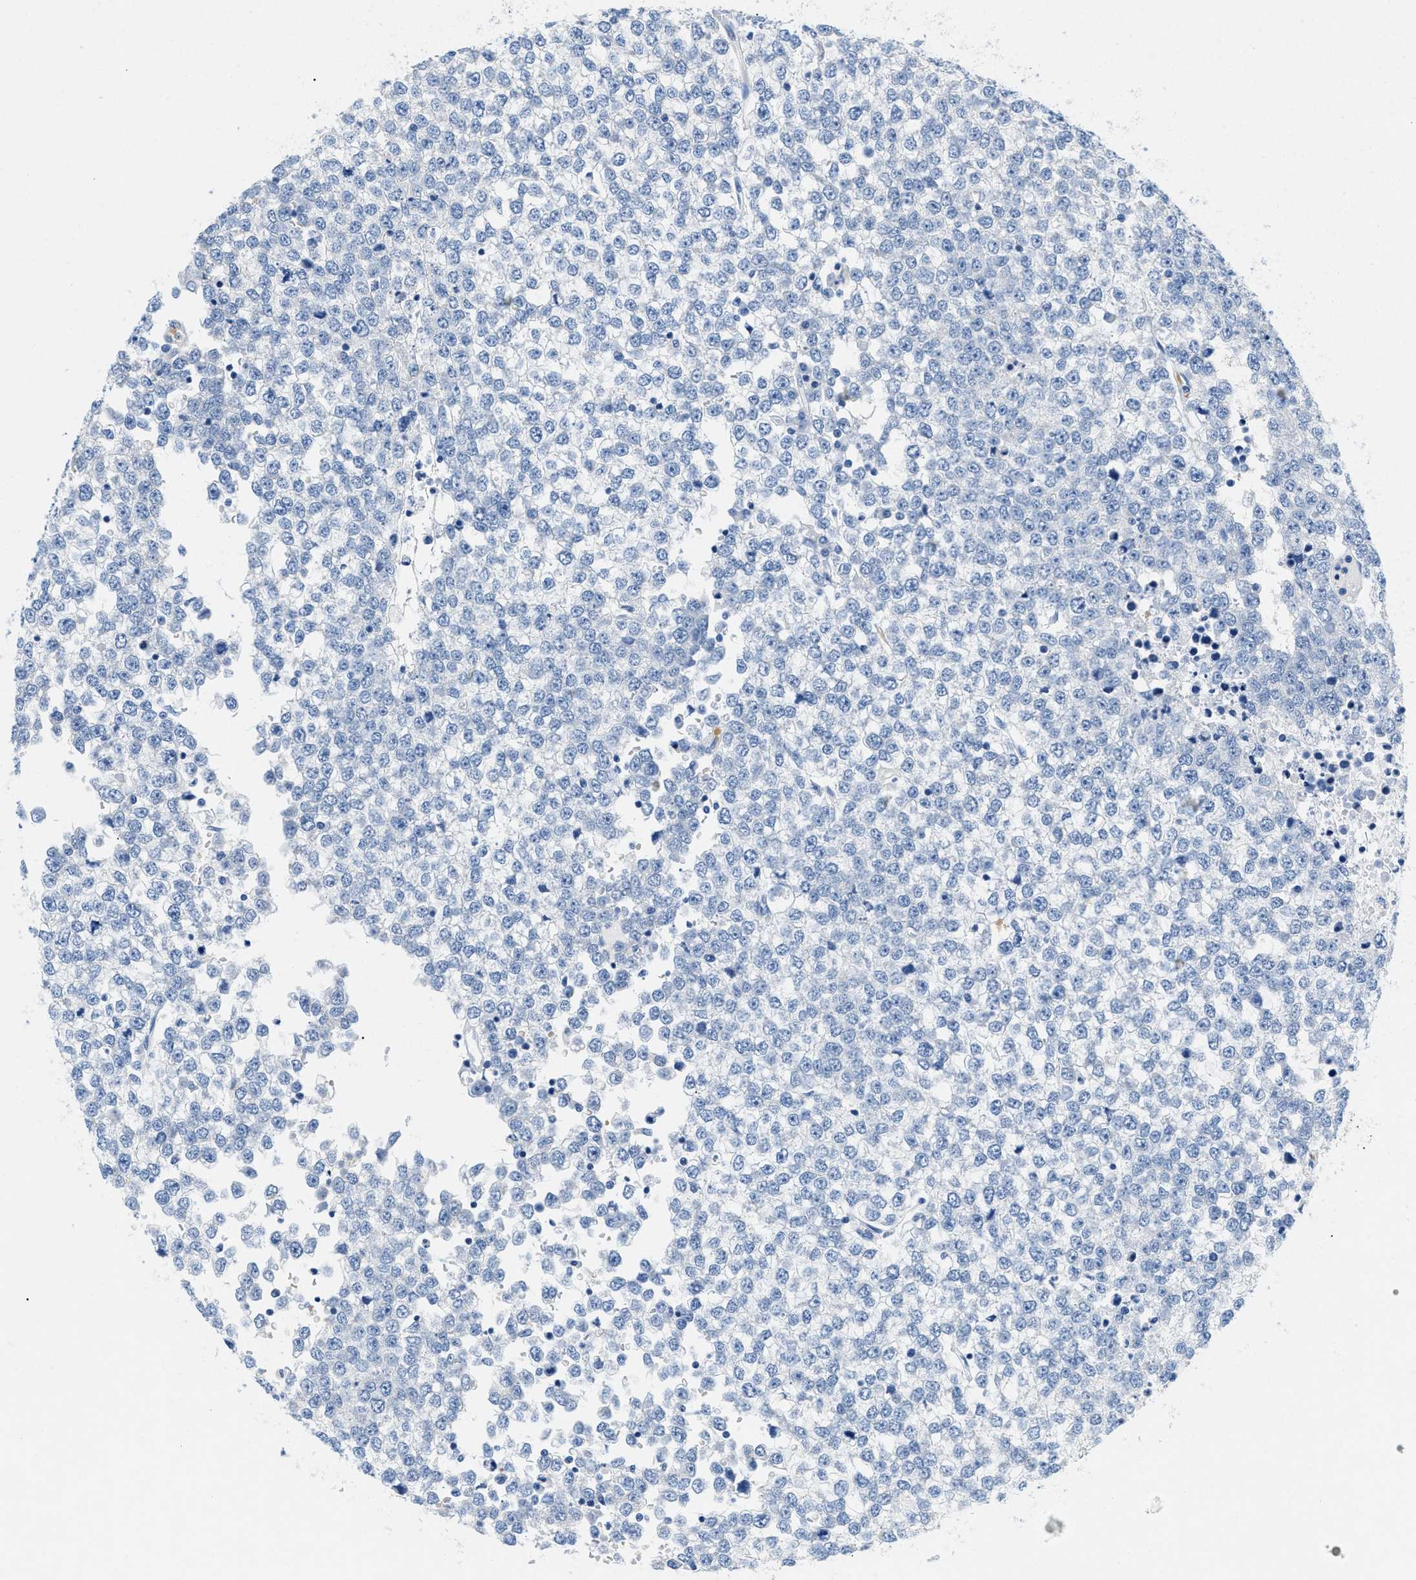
{"staining": {"intensity": "negative", "quantity": "none", "location": "none"}, "tissue": "testis cancer", "cell_type": "Tumor cells", "image_type": "cancer", "snomed": [{"axis": "morphology", "description": "Seminoma, NOS"}, {"axis": "topography", "description": "Testis"}], "caption": "Histopathology image shows no protein positivity in tumor cells of testis seminoma tissue.", "gene": "BPGM", "patient": {"sex": "male", "age": 65}}